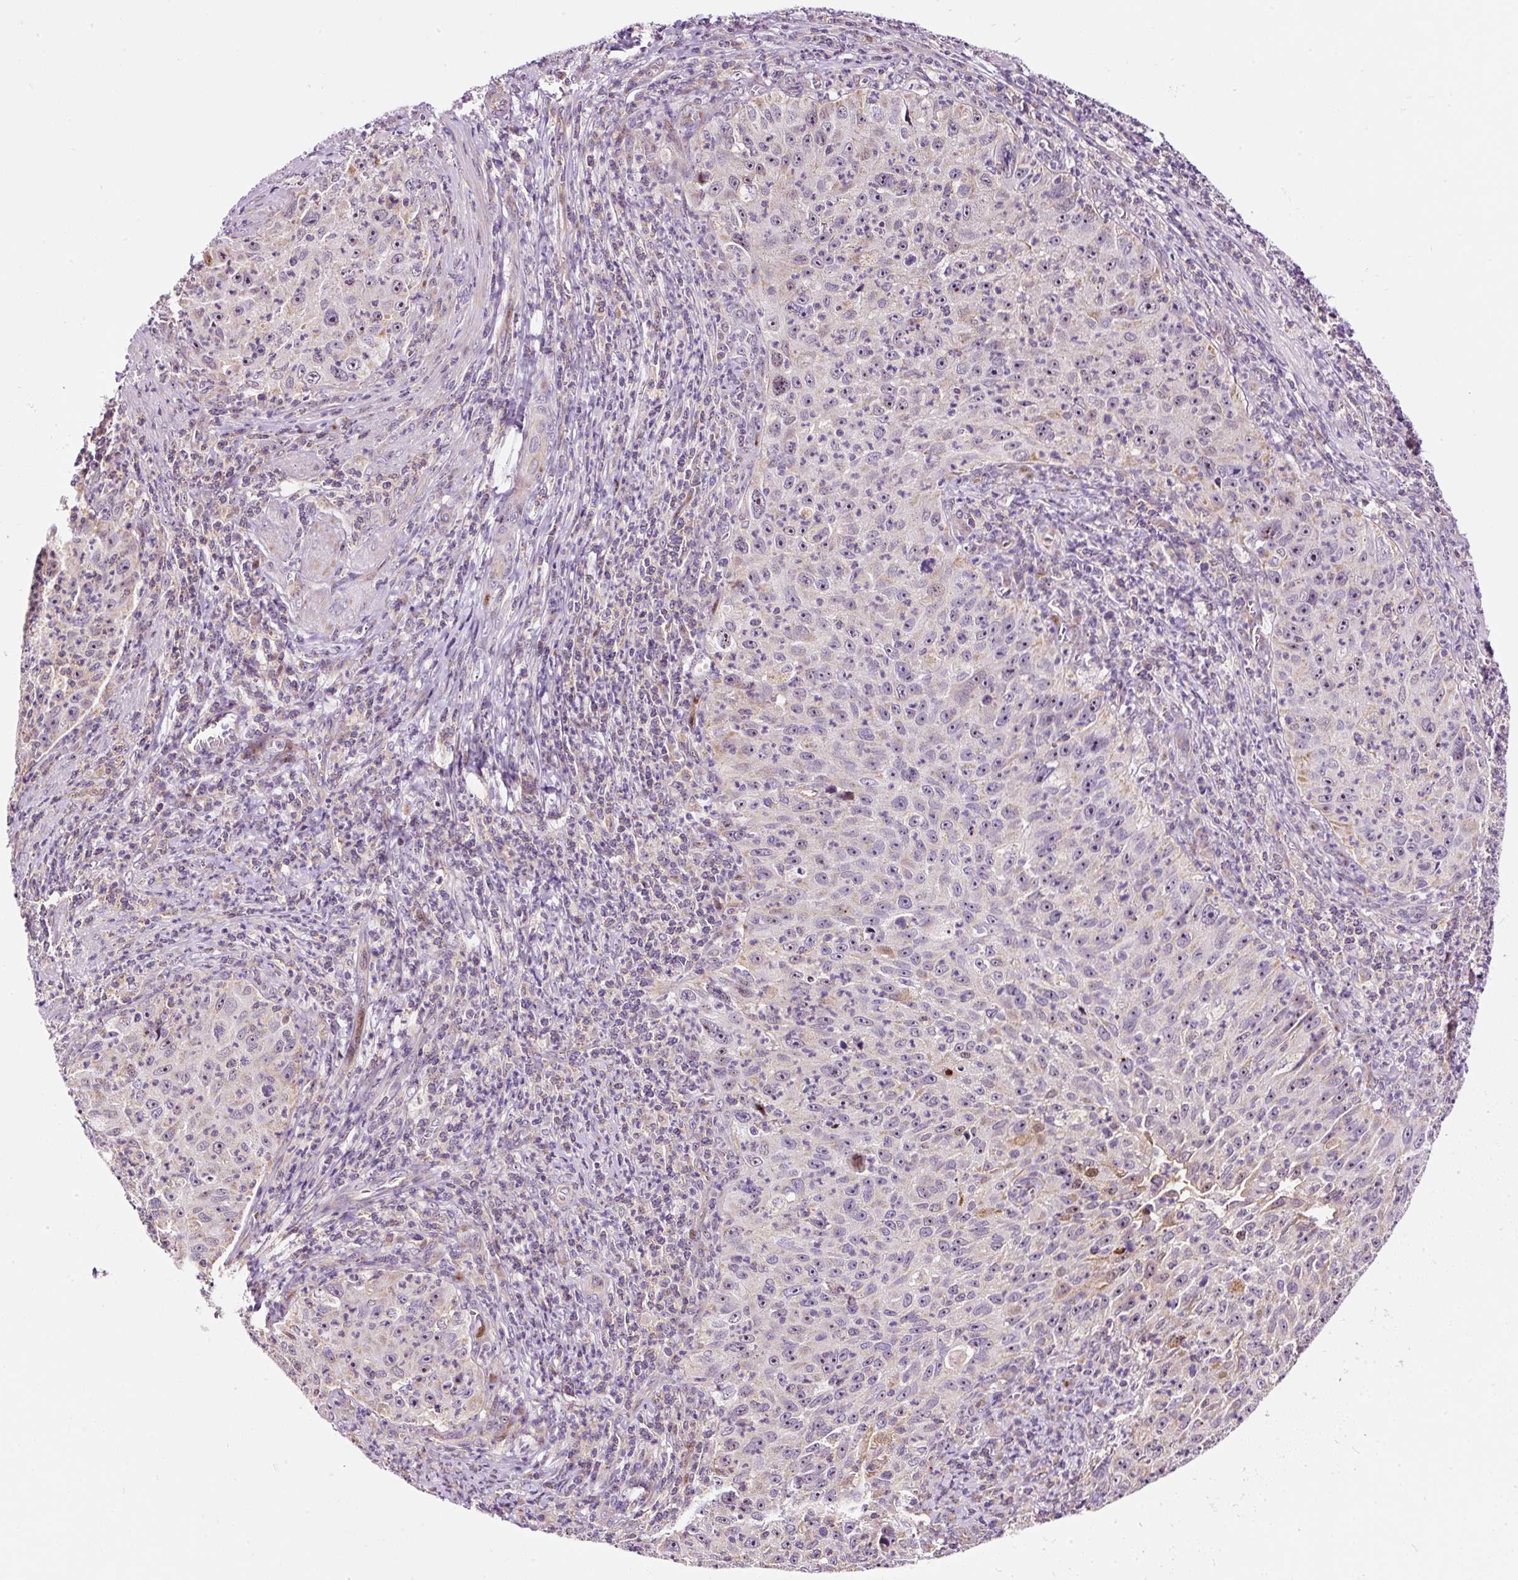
{"staining": {"intensity": "weak", "quantity": "<25%", "location": "nuclear"}, "tissue": "cervical cancer", "cell_type": "Tumor cells", "image_type": "cancer", "snomed": [{"axis": "morphology", "description": "Squamous cell carcinoma, NOS"}, {"axis": "topography", "description": "Cervix"}], "caption": "Tumor cells show no significant protein staining in cervical cancer (squamous cell carcinoma).", "gene": "BOLA3", "patient": {"sex": "female", "age": 30}}